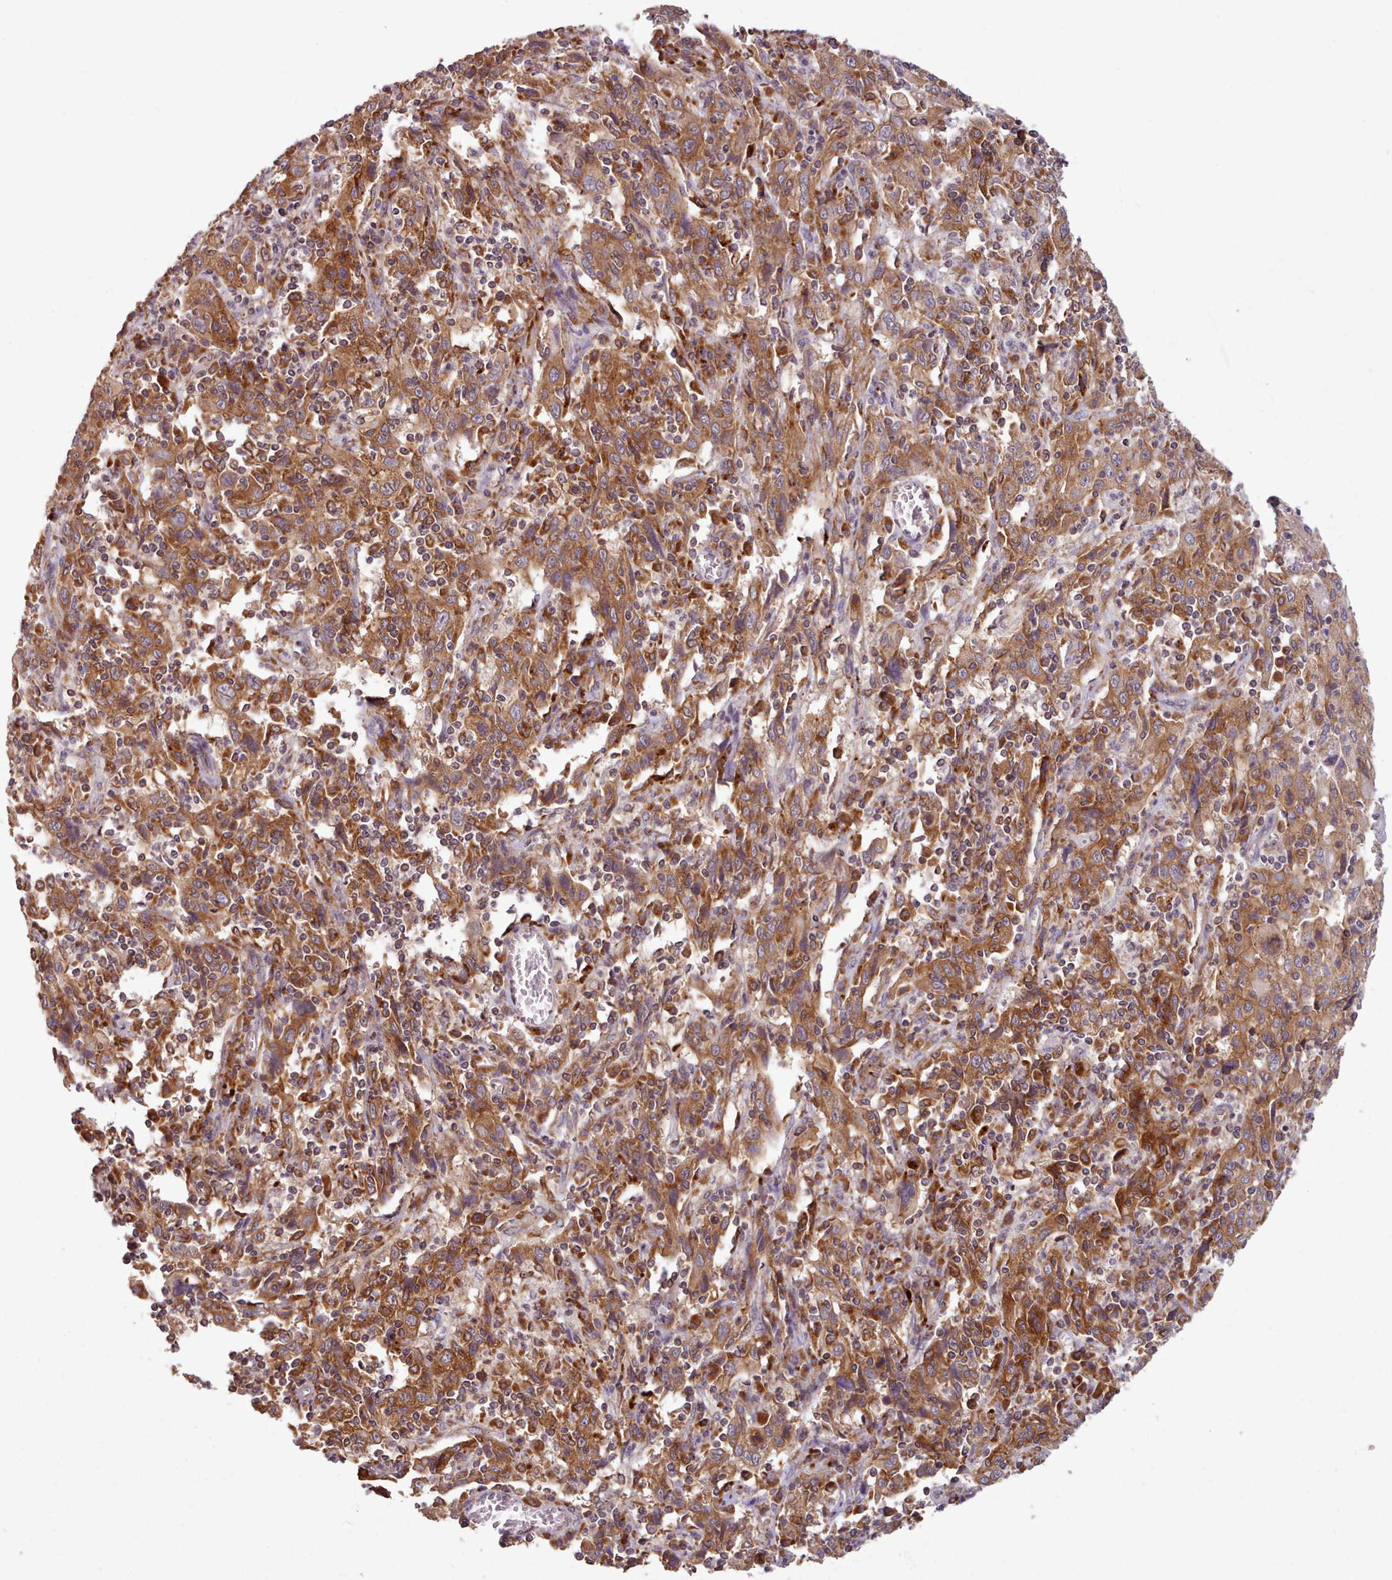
{"staining": {"intensity": "strong", "quantity": ">75%", "location": "cytoplasmic/membranous"}, "tissue": "cervical cancer", "cell_type": "Tumor cells", "image_type": "cancer", "snomed": [{"axis": "morphology", "description": "Squamous cell carcinoma, NOS"}, {"axis": "topography", "description": "Cervix"}], "caption": "Immunohistochemical staining of human cervical squamous cell carcinoma displays strong cytoplasmic/membranous protein staining in approximately >75% of tumor cells.", "gene": "CRYBG1", "patient": {"sex": "female", "age": 46}}